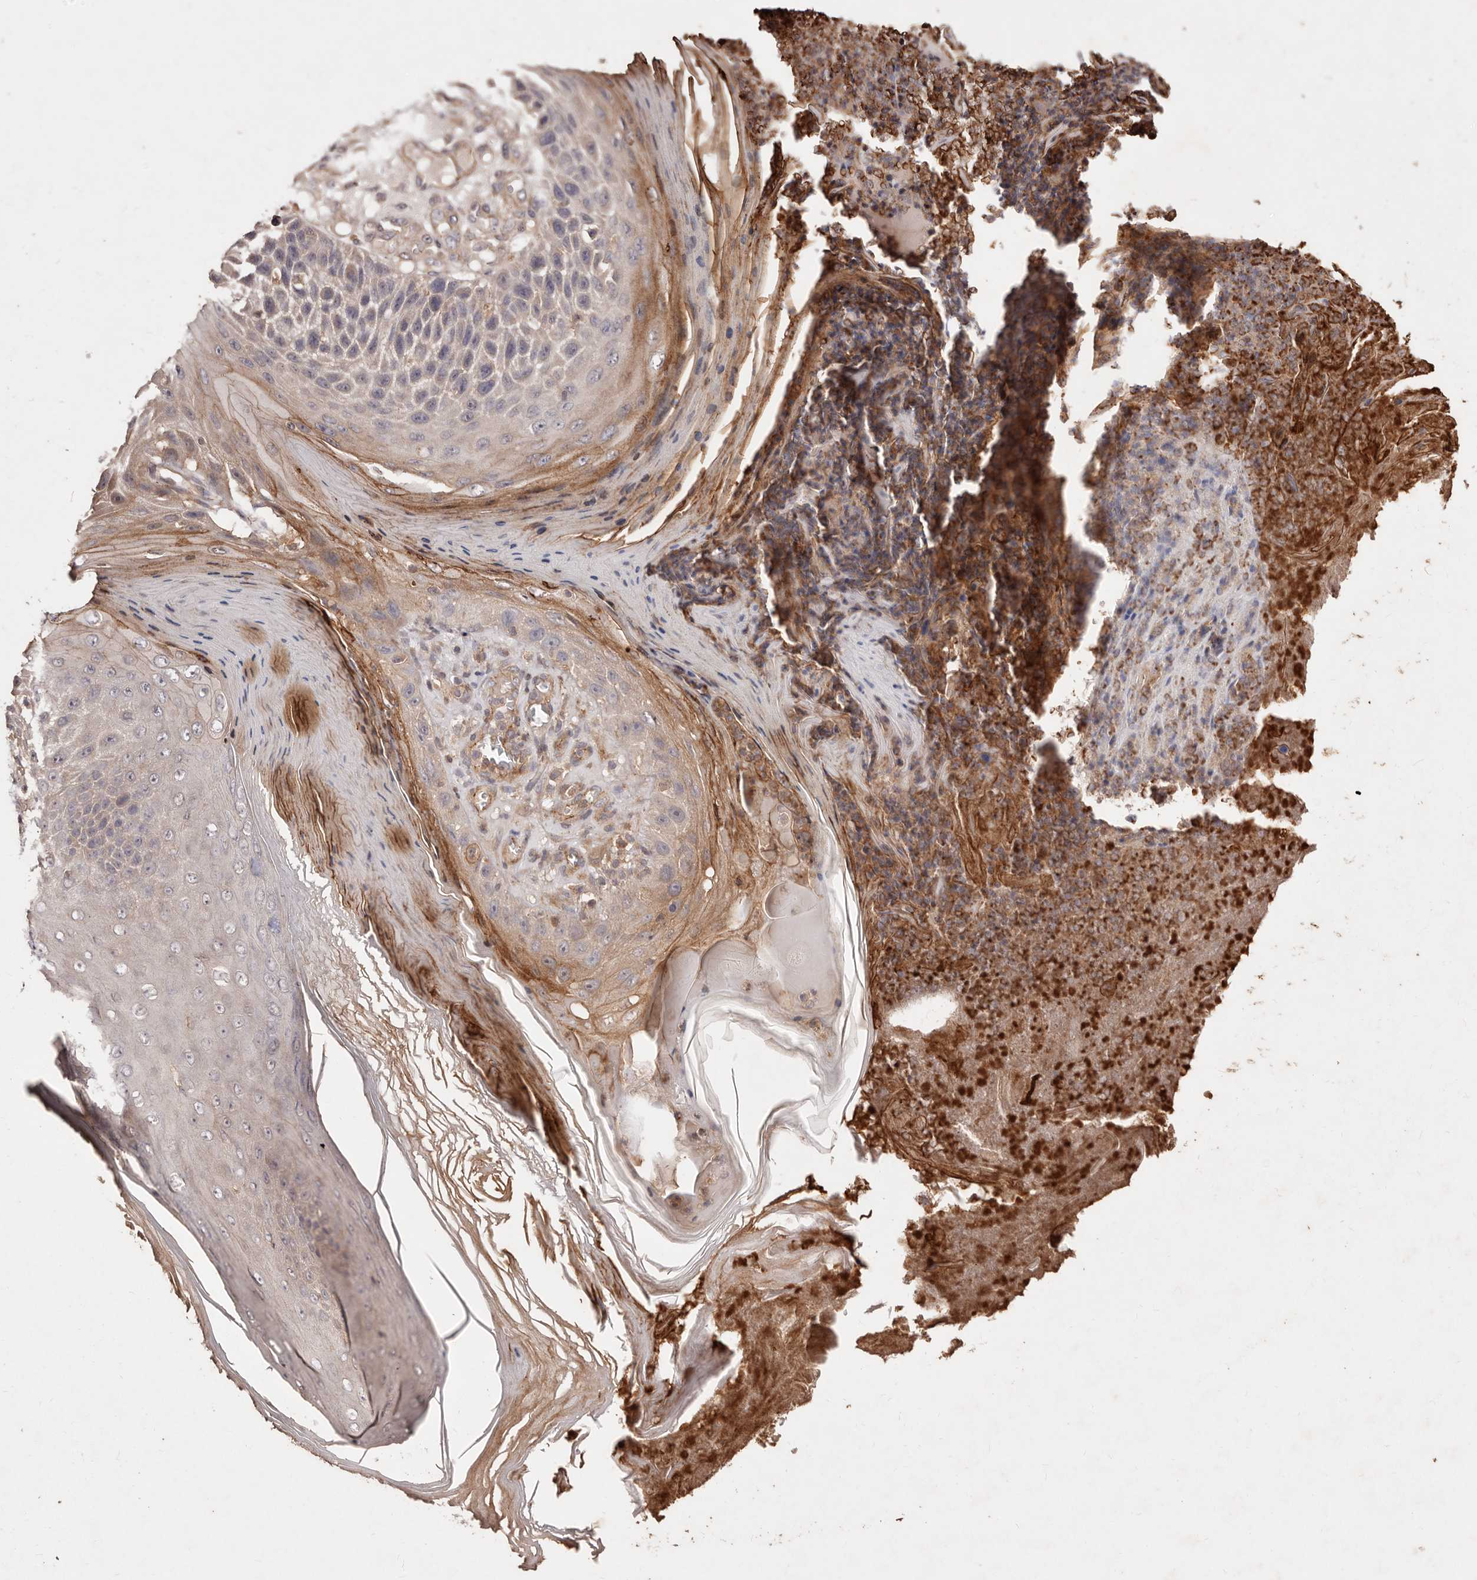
{"staining": {"intensity": "negative", "quantity": "none", "location": "none"}, "tissue": "skin cancer", "cell_type": "Tumor cells", "image_type": "cancer", "snomed": [{"axis": "morphology", "description": "Squamous cell carcinoma, NOS"}, {"axis": "topography", "description": "Skin"}], "caption": "The IHC histopathology image has no significant expression in tumor cells of skin squamous cell carcinoma tissue.", "gene": "CCL14", "patient": {"sex": "female", "age": 88}}